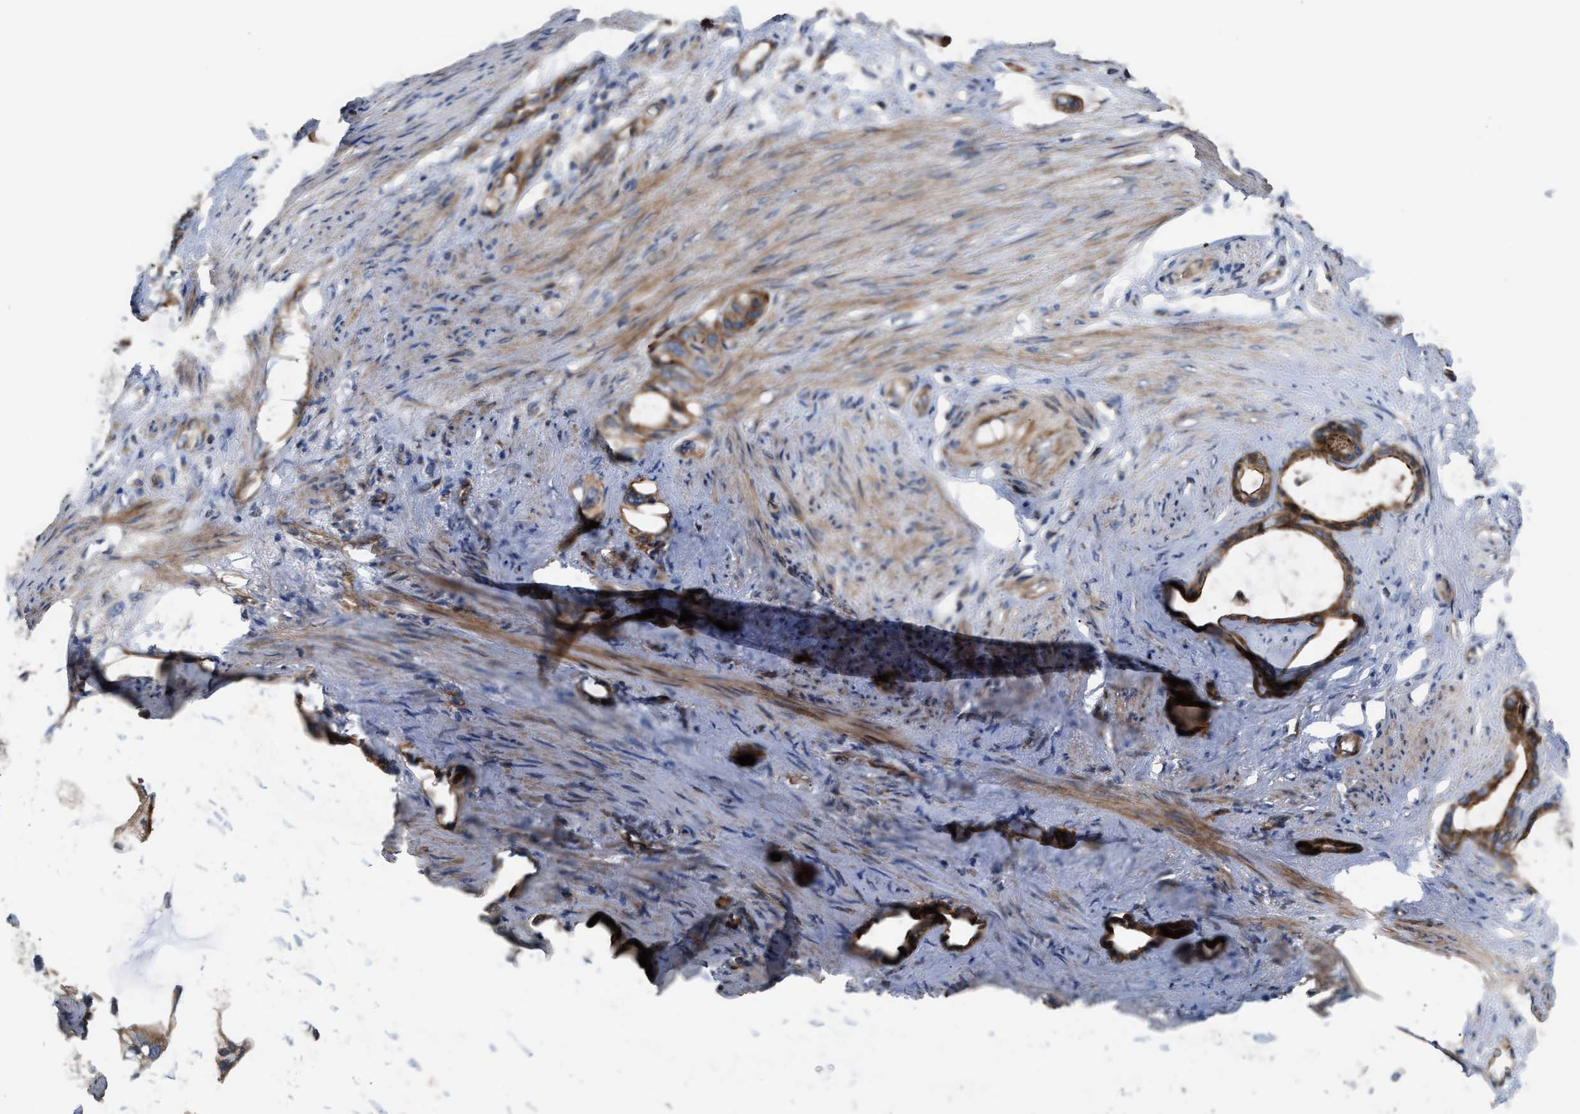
{"staining": {"intensity": "strong", "quantity": ">75%", "location": "cytoplasmic/membranous"}, "tissue": "stomach cancer", "cell_type": "Tumor cells", "image_type": "cancer", "snomed": [{"axis": "morphology", "description": "Adenocarcinoma, NOS"}, {"axis": "topography", "description": "Stomach"}], "caption": "Stomach cancer stained for a protein shows strong cytoplasmic/membranous positivity in tumor cells.", "gene": "STAU1", "patient": {"sex": "female", "age": 75}}